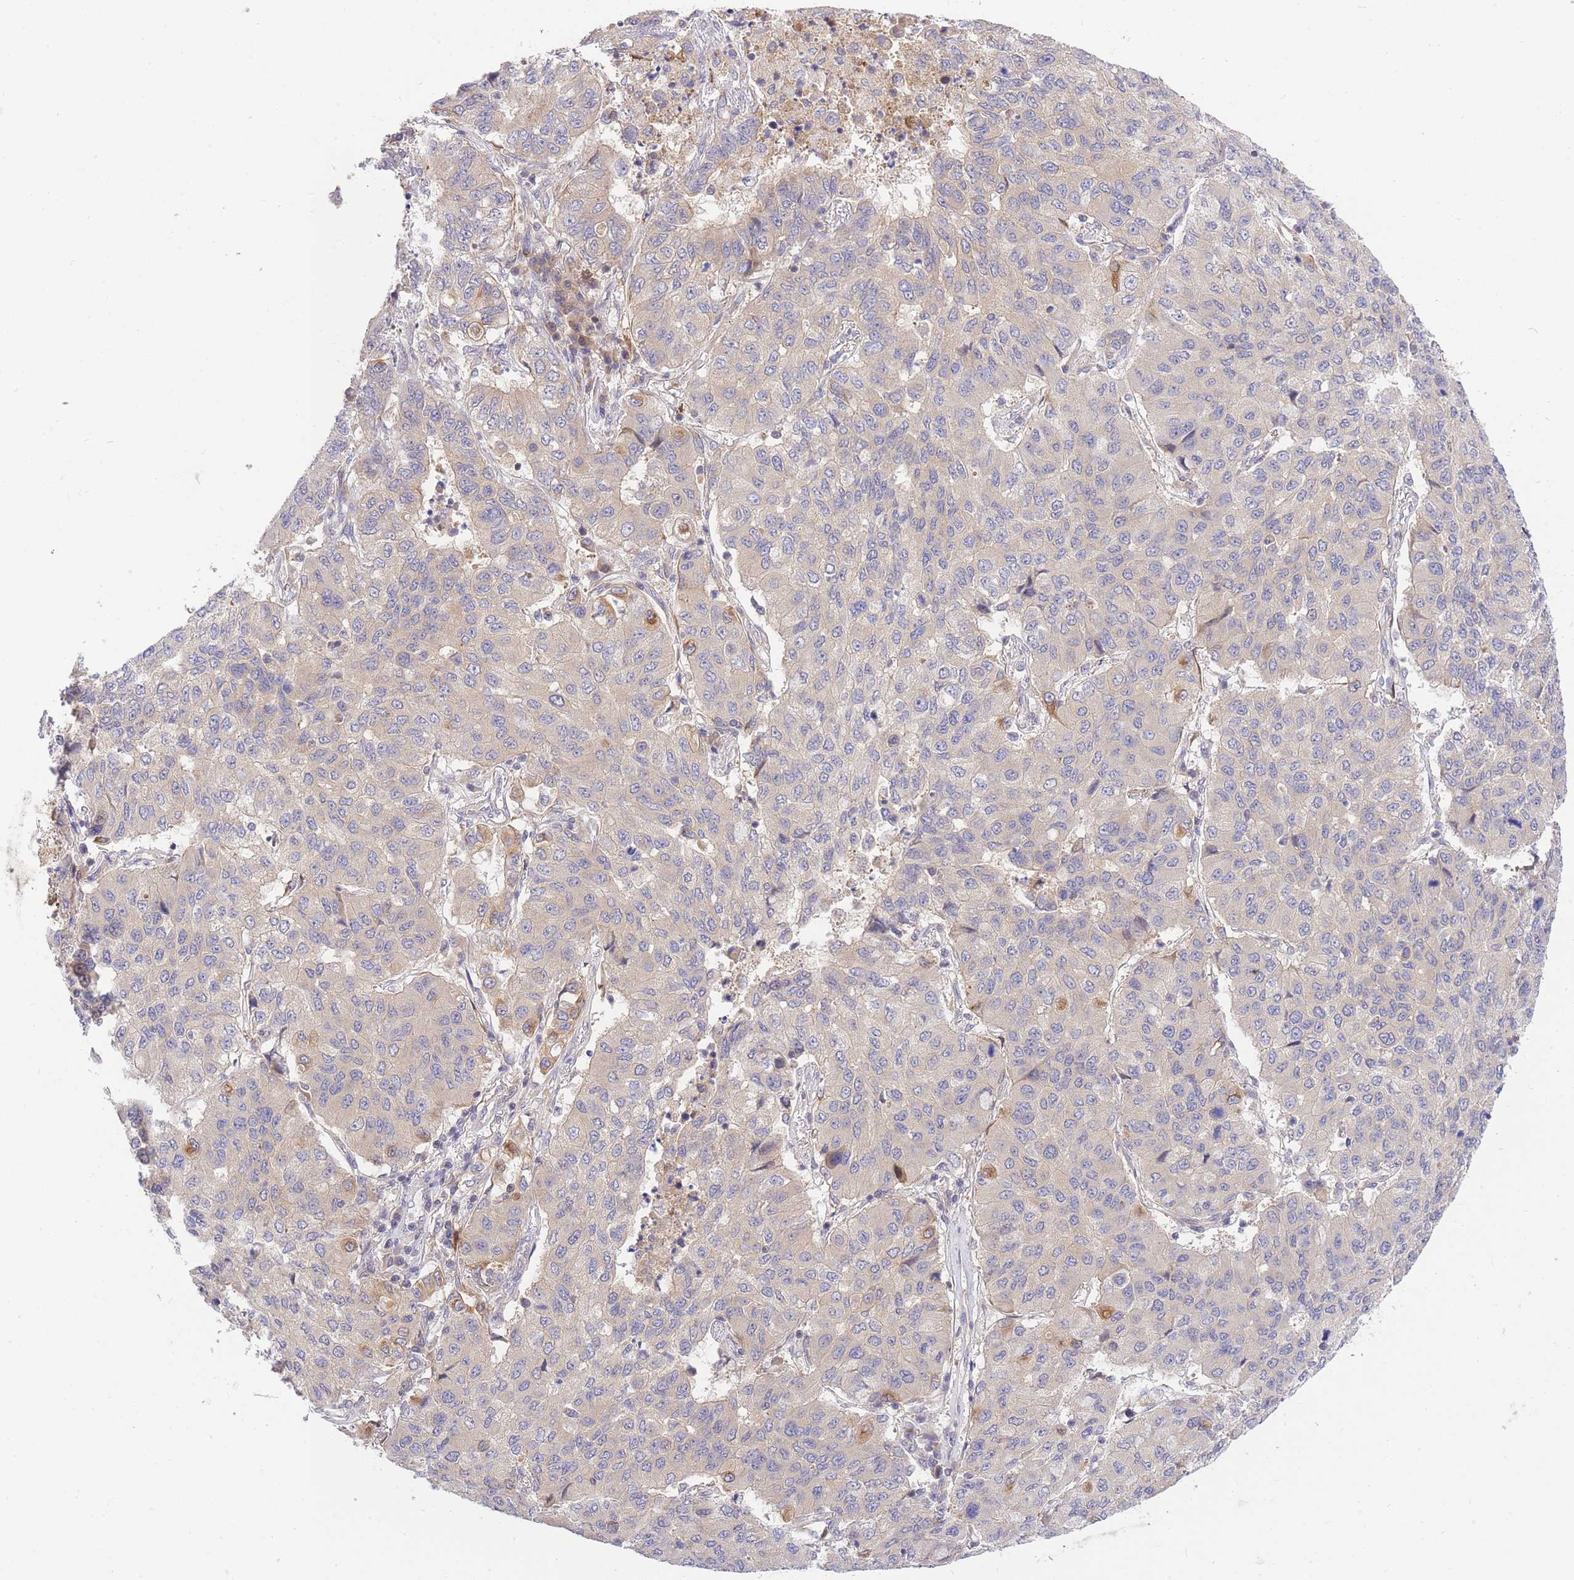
{"staining": {"intensity": "weak", "quantity": "25%-75%", "location": "cytoplasmic/membranous"}, "tissue": "lung cancer", "cell_type": "Tumor cells", "image_type": "cancer", "snomed": [{"axis": "morphology", "description": "Squamous cell carcinoma, NOS"}, {"axis": "topography", "description": "Lung"}], "caption": "A low amount of weak cytoplasmic/membranous positivity is present in approximately 25%-75% of tumor cells in squamous cell carcinoma (lung) tissue.", "gene": "EIF2B2", "patient": {"sex": "male", "age": 74}}